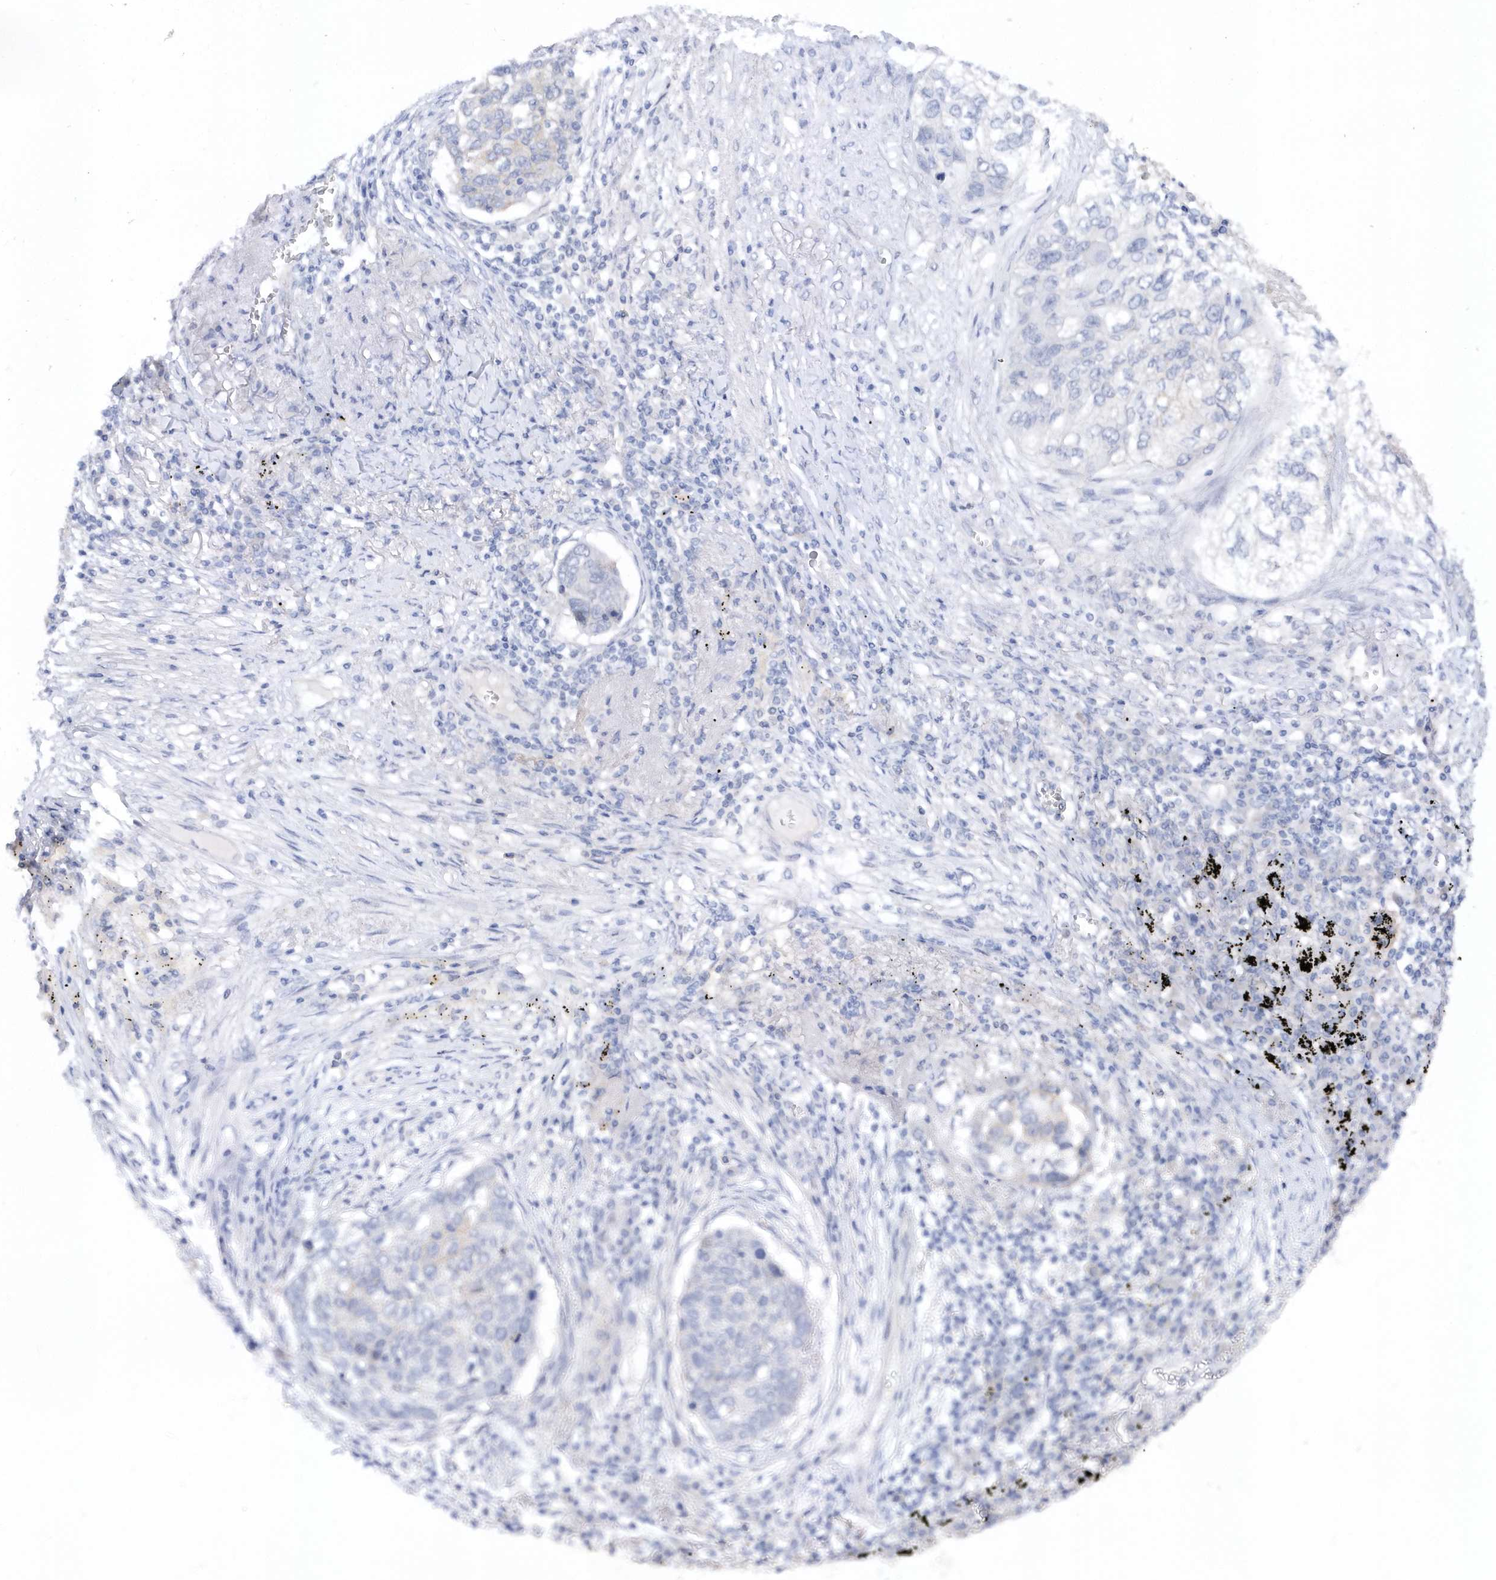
{"staining": {"intensity": "negative", "quantity": "none", "location": "none"}, "tissue": "lung cancer", "cell_type": "Tumor cells", "image_type": "cancer", "snomed": [{"axis": "morphology", "description": "Squamous cell carcinoma, NOS"}, {"axis": "topography", "description": "Lung"}], "caption": "Histopathology image shows no significant protein staining in tumor cells of lung squamous cell carcinoma.", "gene": "RPE", "patient": {"sex": "female", "age": 63}}